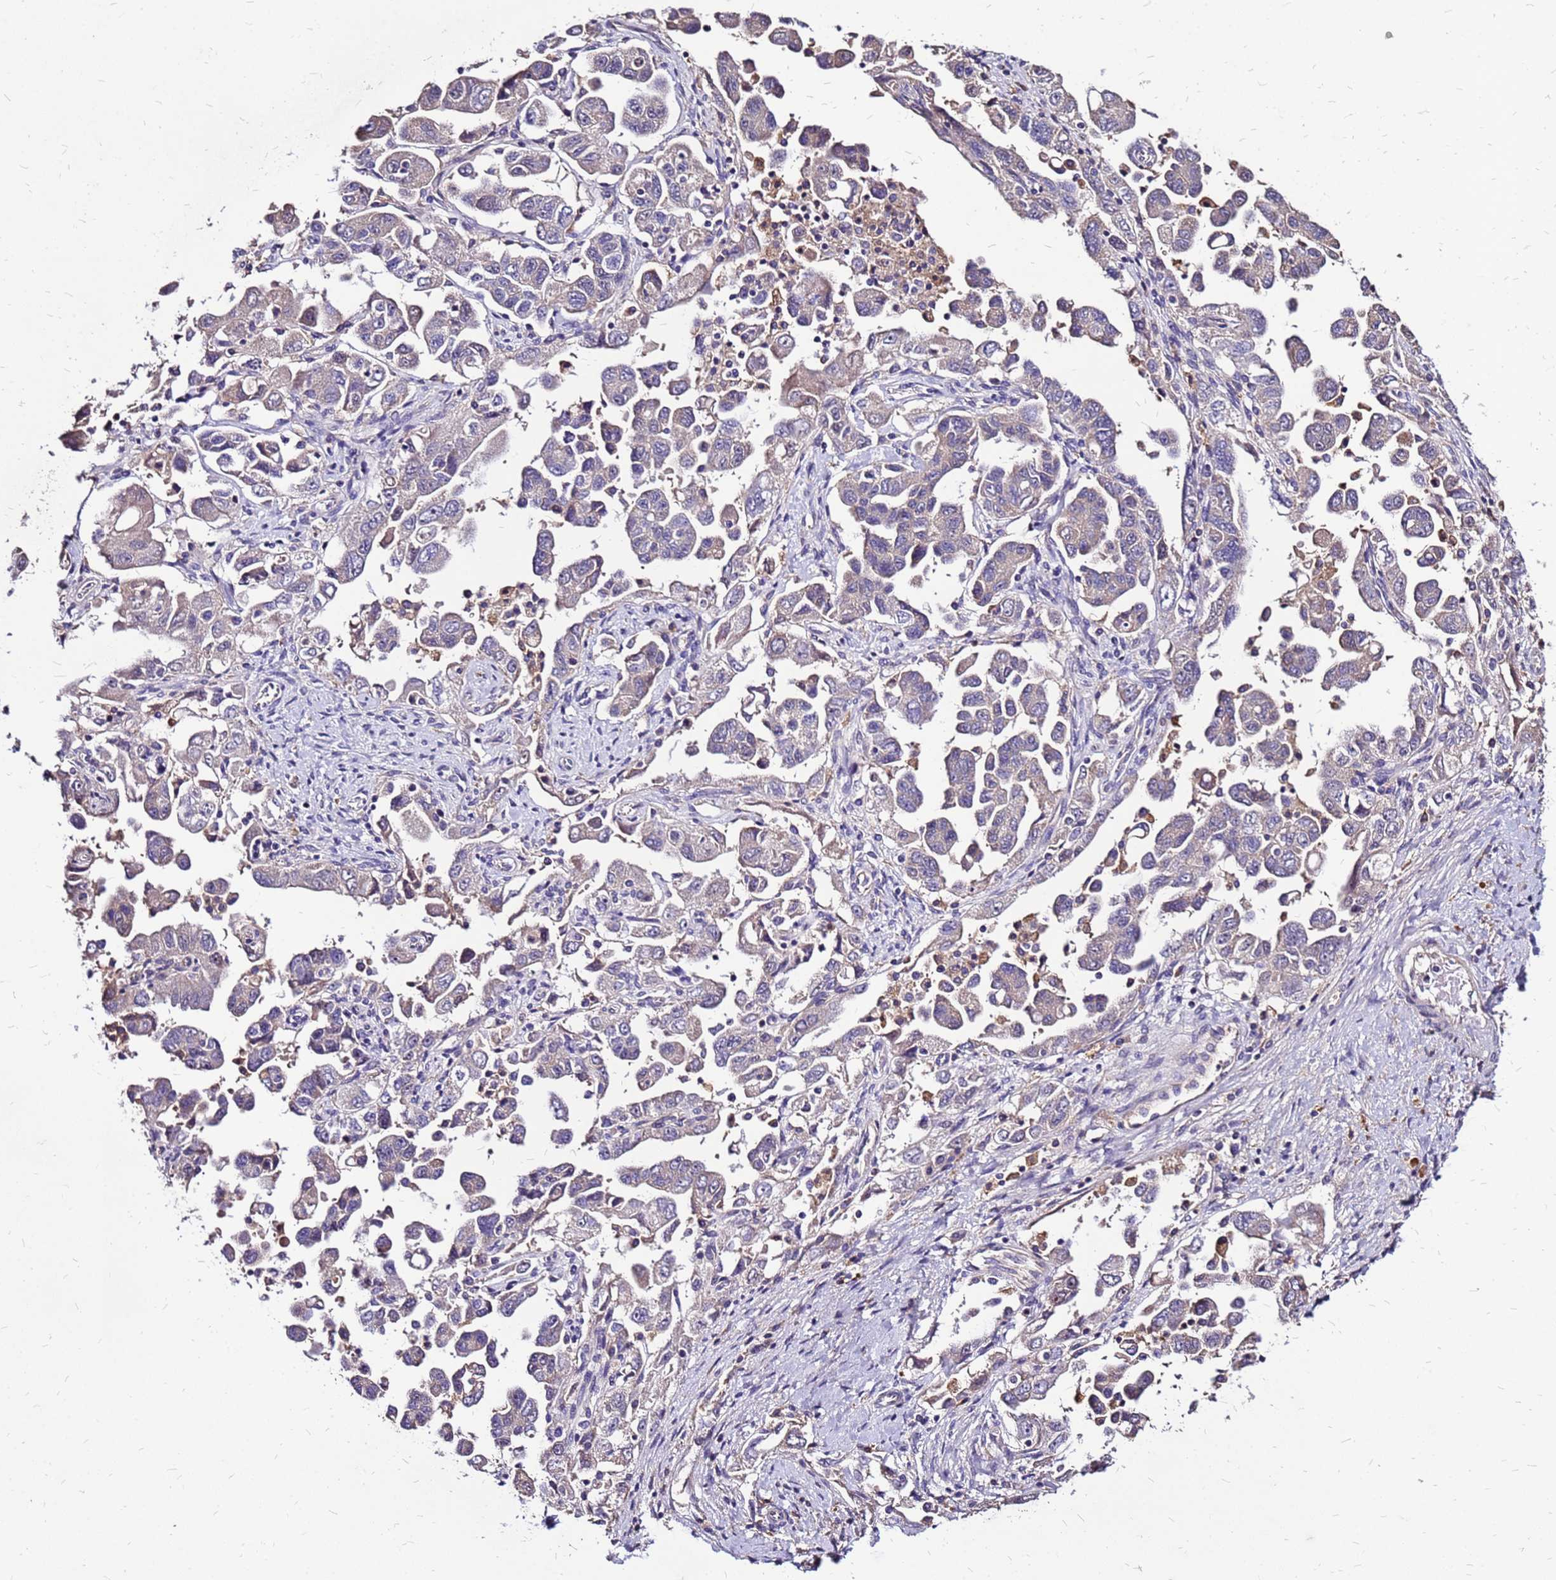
{"staining": {"intensity": "weak", "quantity": "25%-75%", "location": "cytoplasmic/membranous"}, "tissue": "ovarian cancer", "cell_type": "Tumor cells", "image_type": "cancer", "snomed": [{"axis": "morphology", "description": "Carcinoma, NOS"}, {"axis": "morphology", "description": "Cystadenocarcinoma, serous, NOS"}, {"axis": "topography", "description": "Ovary"}], "caption": "Immunohistochemistry (IHC) of ovarian carcinoma reveals low levels of weak cytoplasmic/membranous positivity in approximately 25%-75% of tumor cells.", "gene": "ARHGEF5", "patient": {"sex": "female", "age": 69}}